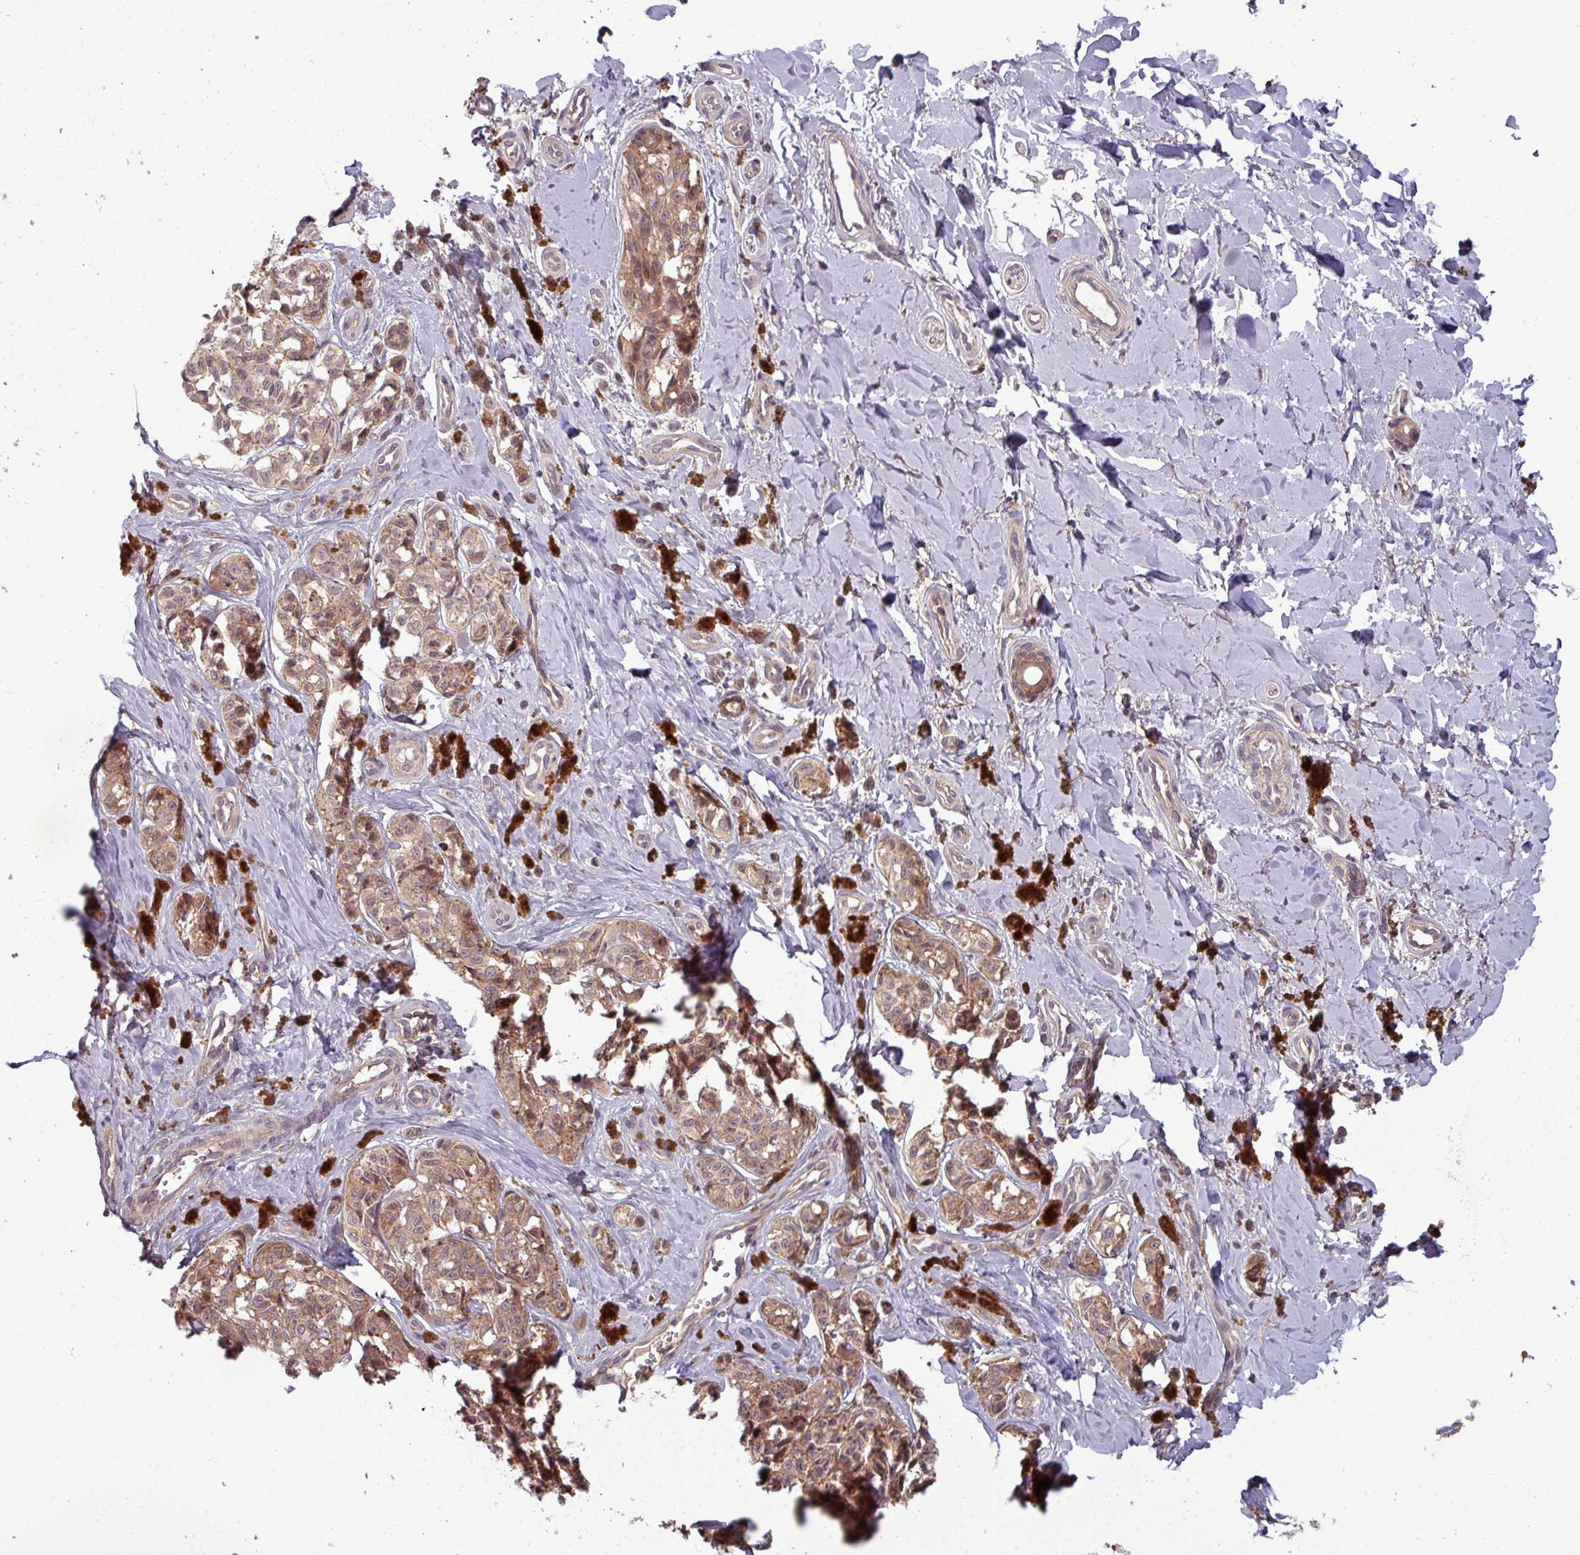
{"staining": {"intensity": "moderate", "quantity": ">75%", "location": "cytoplasmic/membranous"}, "tissue": "melanoma", "cell_type": "Tumor cells", "image_type": "cancer", "snomed": [{"axis": "morphology", "description": "Malignant melanoma, NOS"}, {"axis": "topography", "description": "Skin"}], "caption": "Tumor cells exhibit moderate cytoplasmic/membranous staining in about >75% of cells in malignant melanoma. (DAB (3,3'-diaminobenzidine) IHC with brightfield microscopy, high magnification).", "gene": "GSKIP", "patient": {"sex": "female", "age": 65}}